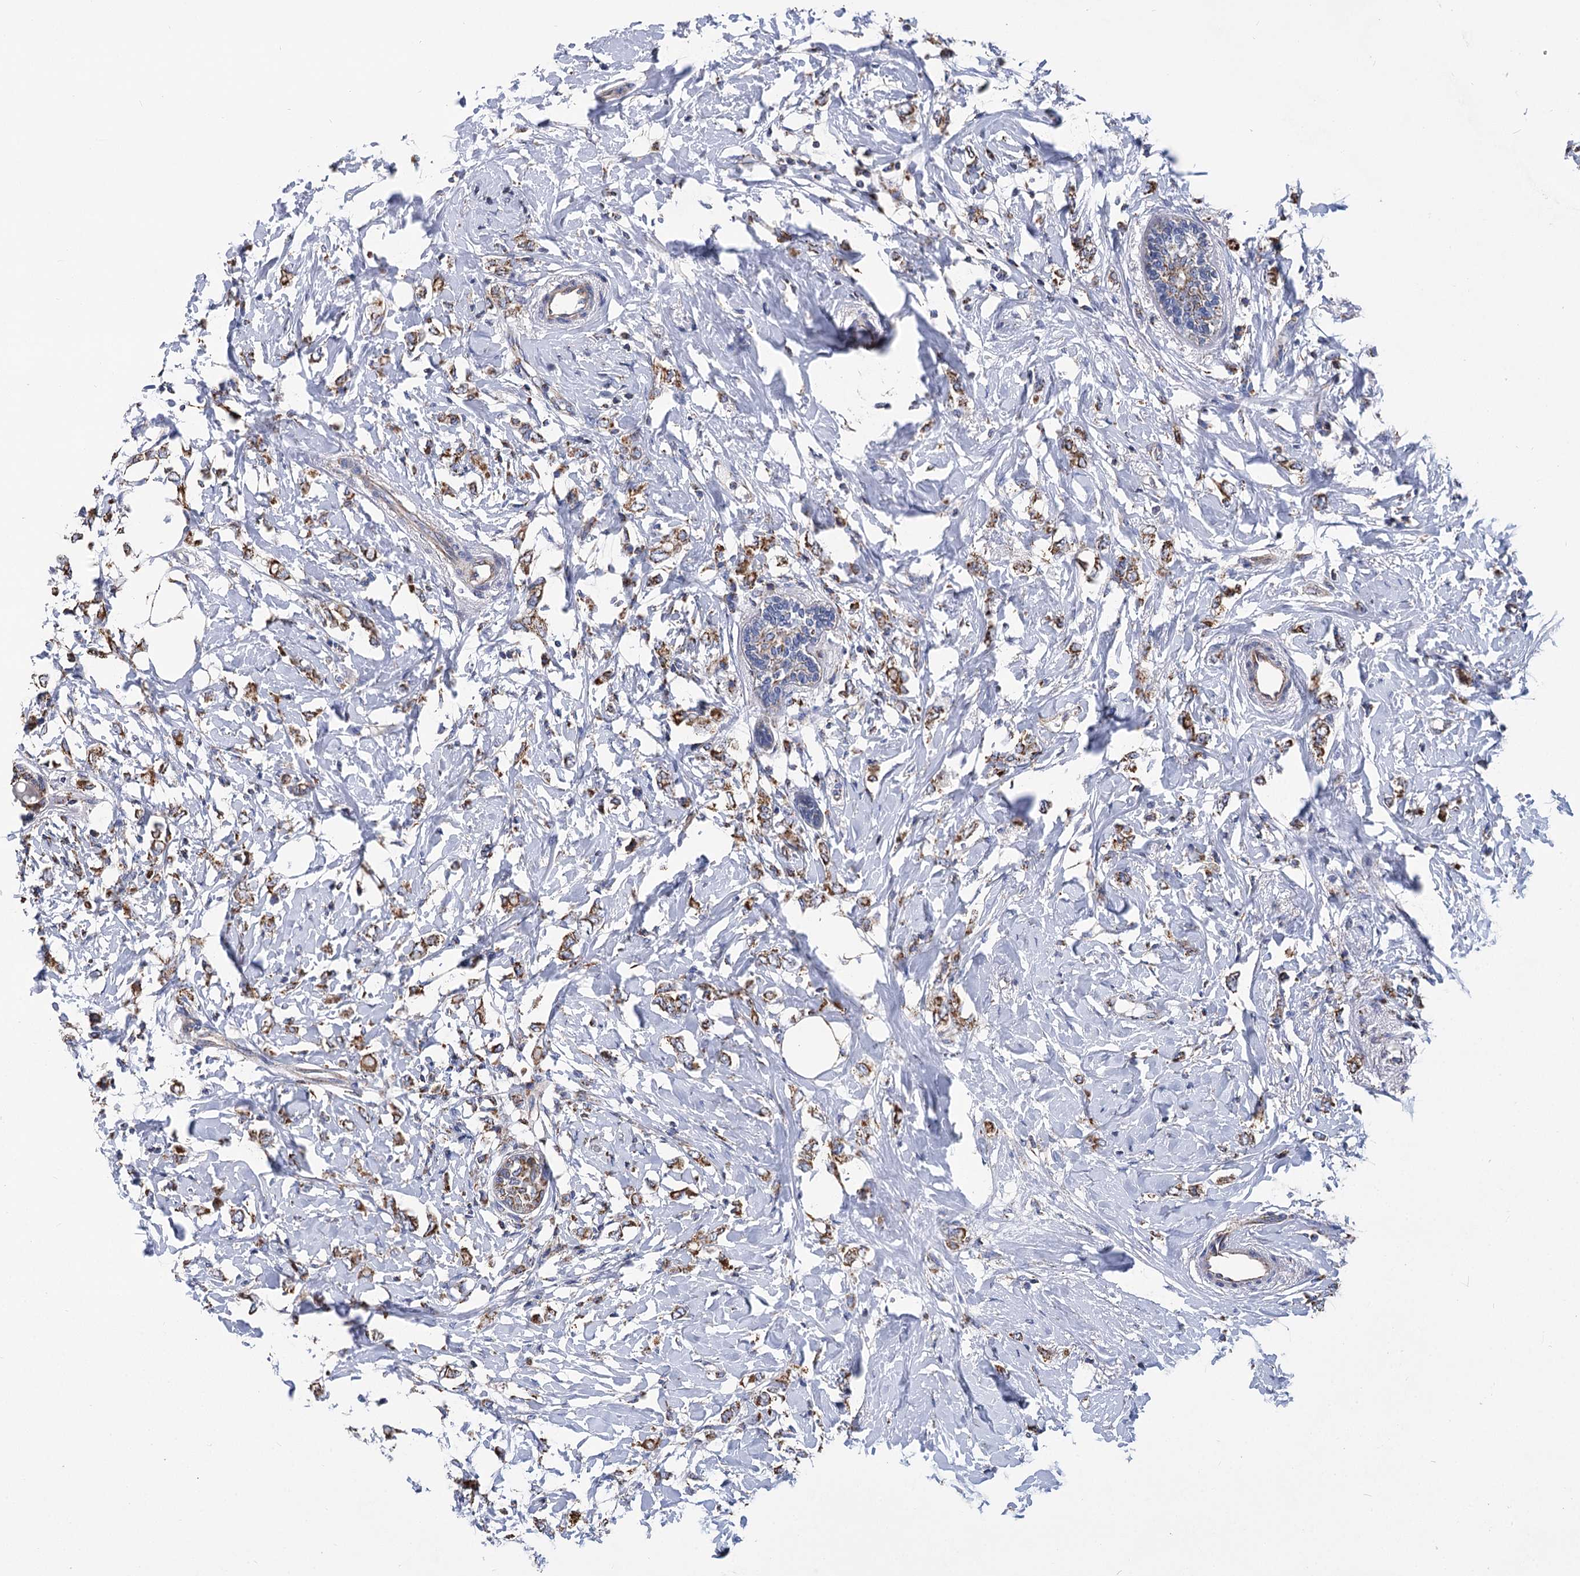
{"staining": {"intensity": "moderate", "quantity": ">75%", "location": "cytoplasmic/membranous"}, "tissue": "breast cancer", "cell_type": "Tumor cells", "image_type": "cancer", "snomed": [{"axis": "morphology", "description": "Normal tissue, NOS"}, {"axis": "morphology", "description": "Lobular carcinoma"}, {"axis": "topography", "description": "Breast"}], "caption": "Brown immunohistochemical staining in breast lobular carcinoma exhibits moderate cytoplasmic/membranous expression in approximately >75% of tumor cells.", "gene": "CCDC73", "patient": {"sex": "female", "age": 47}}